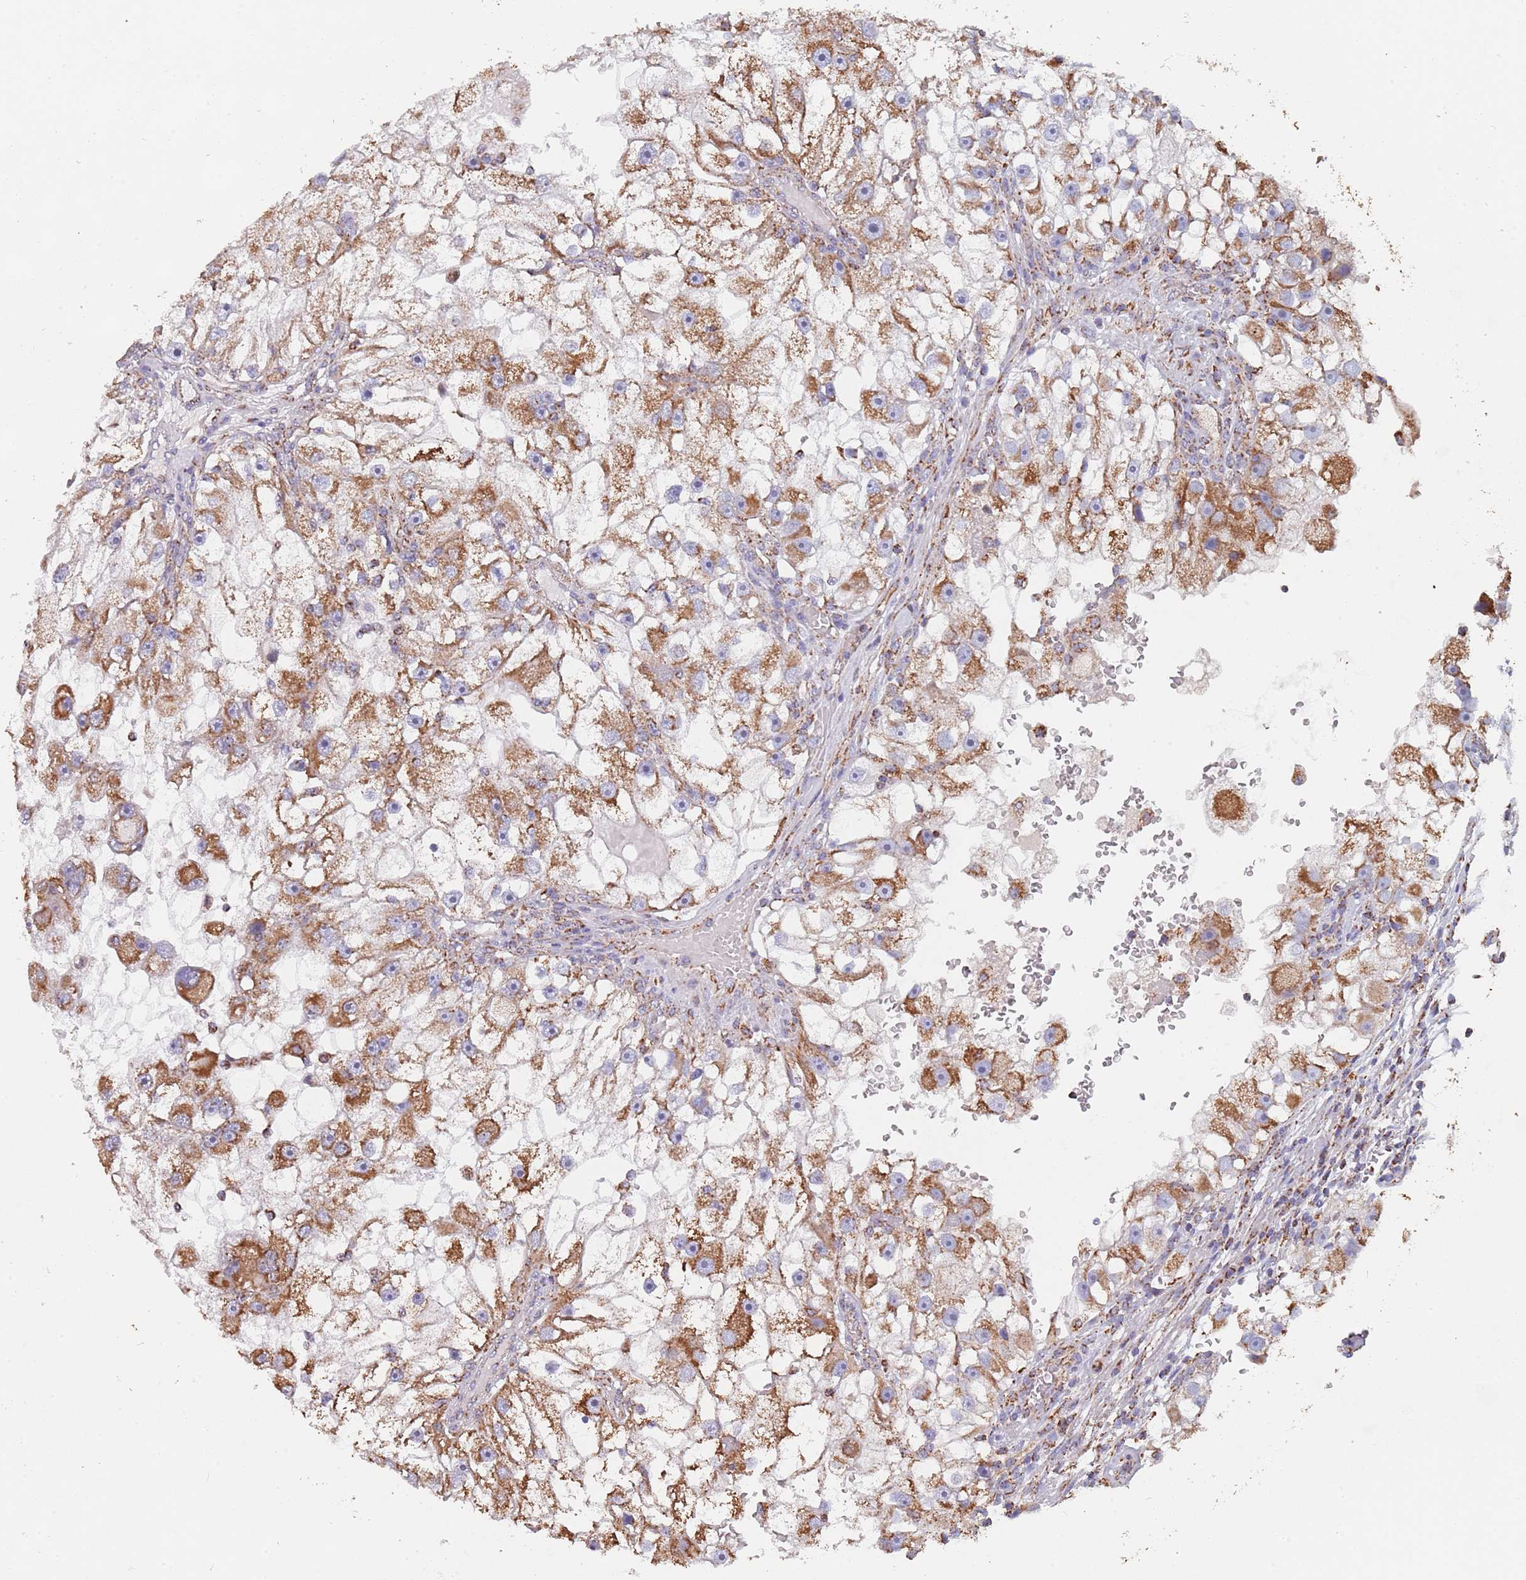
{"staining": {"intensity": "moderate", "quantity": ">75%", "location": "cytoplasmic/membranous"}, "tissue": "renal cancer", "cell_type": "Tumor cells", "image_type": "cancer", "snomed": [{"axis": "morphology", "description": "Adenocarcinoma, NOS"}, {"axis": "topography", "description": "Kidney"}], "caption": "Immunohistochemistry (IHC) of human renal adenocarcinoma exhibits medium levels of moderate cytoplasmic/membranous expression in about >75% of tumor cells.", "gene": "PGP", "patient": {"sex": "male", "age": 63}}